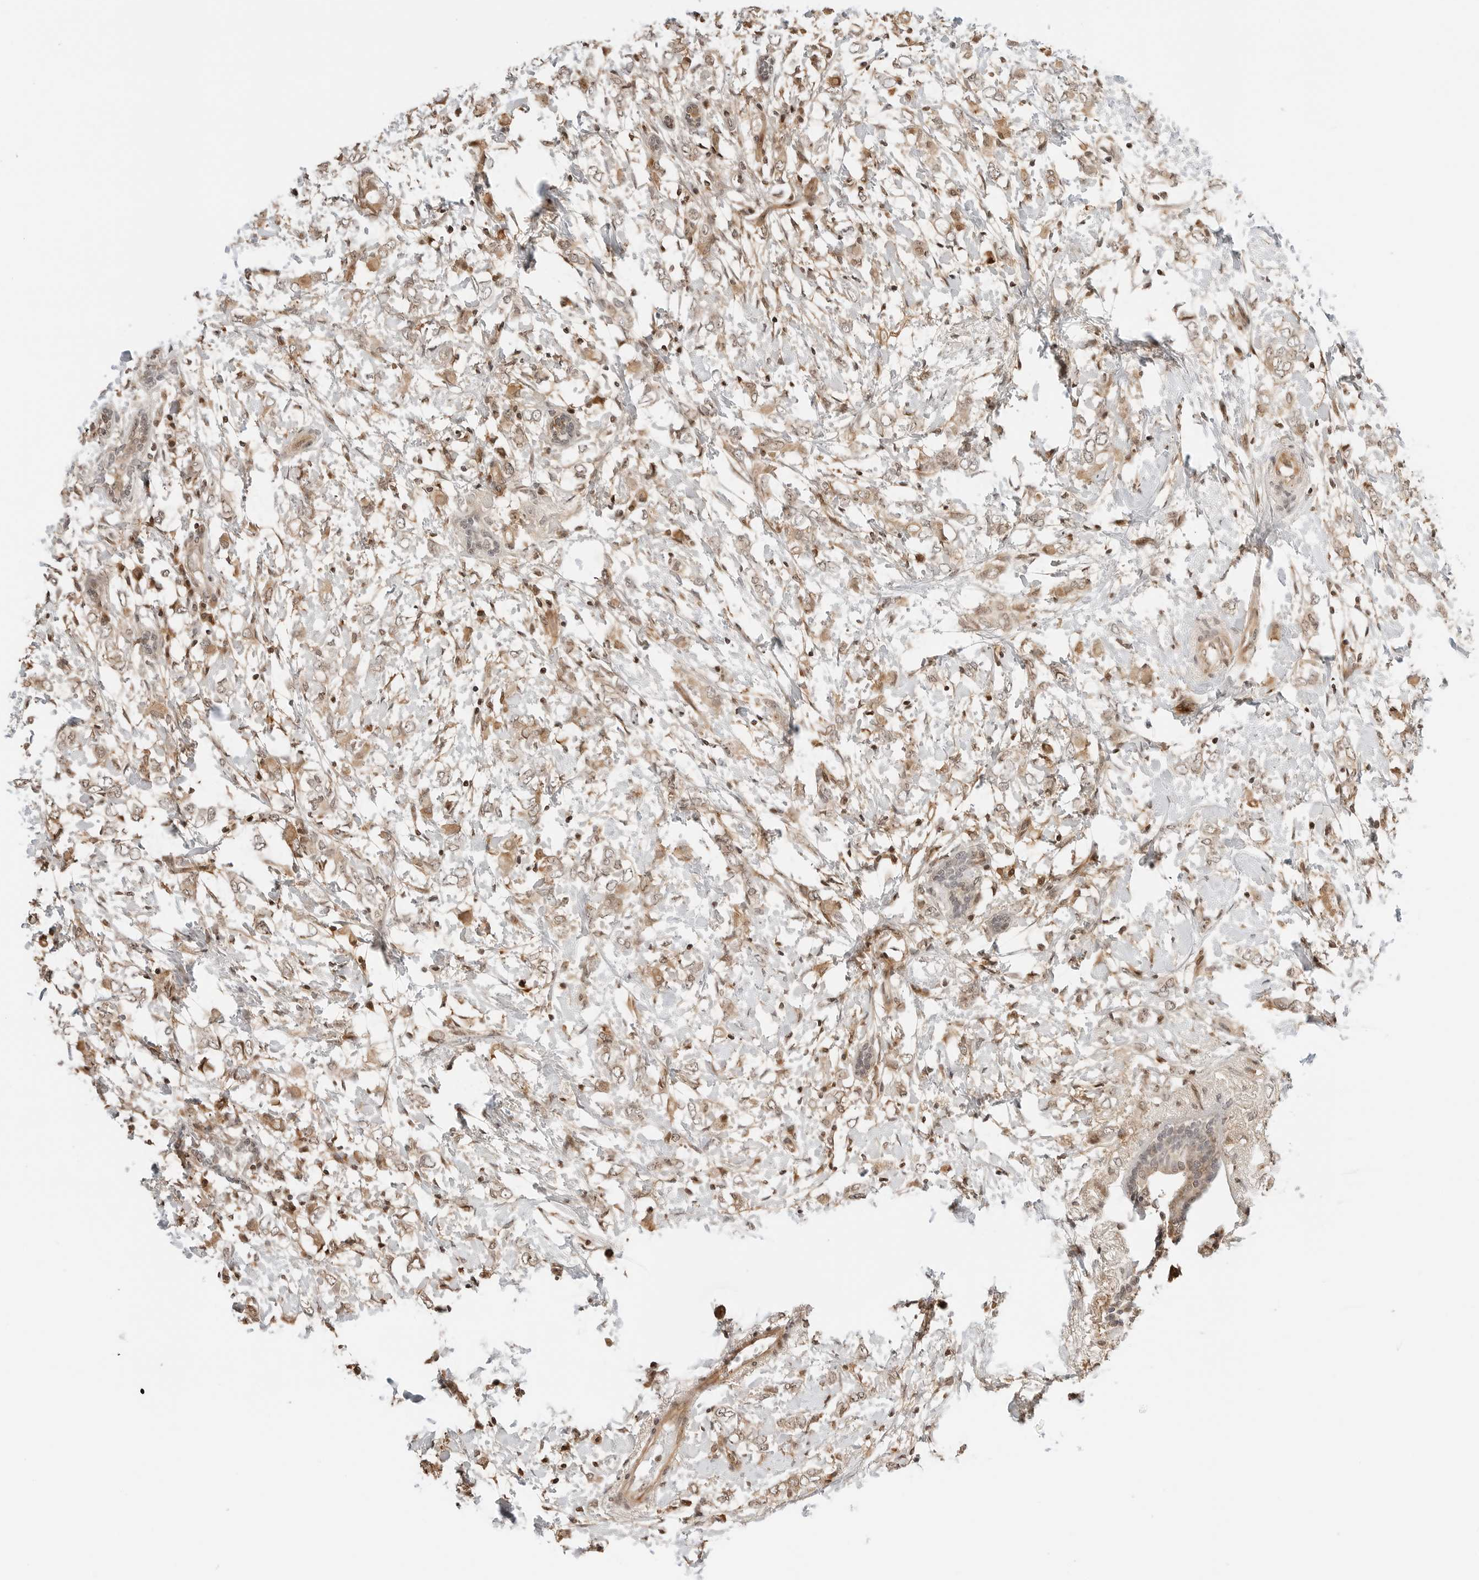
{"staining": {"intensity": "weak", "quantity": ">75%", "location": "cytoplasmic/membranous,nuclear"}, "tissue": "breast cancer", "cell_type": "Tumor cells", "image_type": "cancer", "snomed": [{"axis": "morphology", "description": "Normal tissue, NOS"}, {"axis": "morphology", "description": "Lobular carcinoma"}, {"axis": "topography", "description": "Breast"}], "caption": "There is low levels of weak cytoplasmic/membranous and nuclear positivity in tumor cells of breast cancer (lobular carcinoma), as demonstrated by immunohistochemical staining (brown color).", "gene": "GEM", "patient": {"sex": "female", "age": 47}}